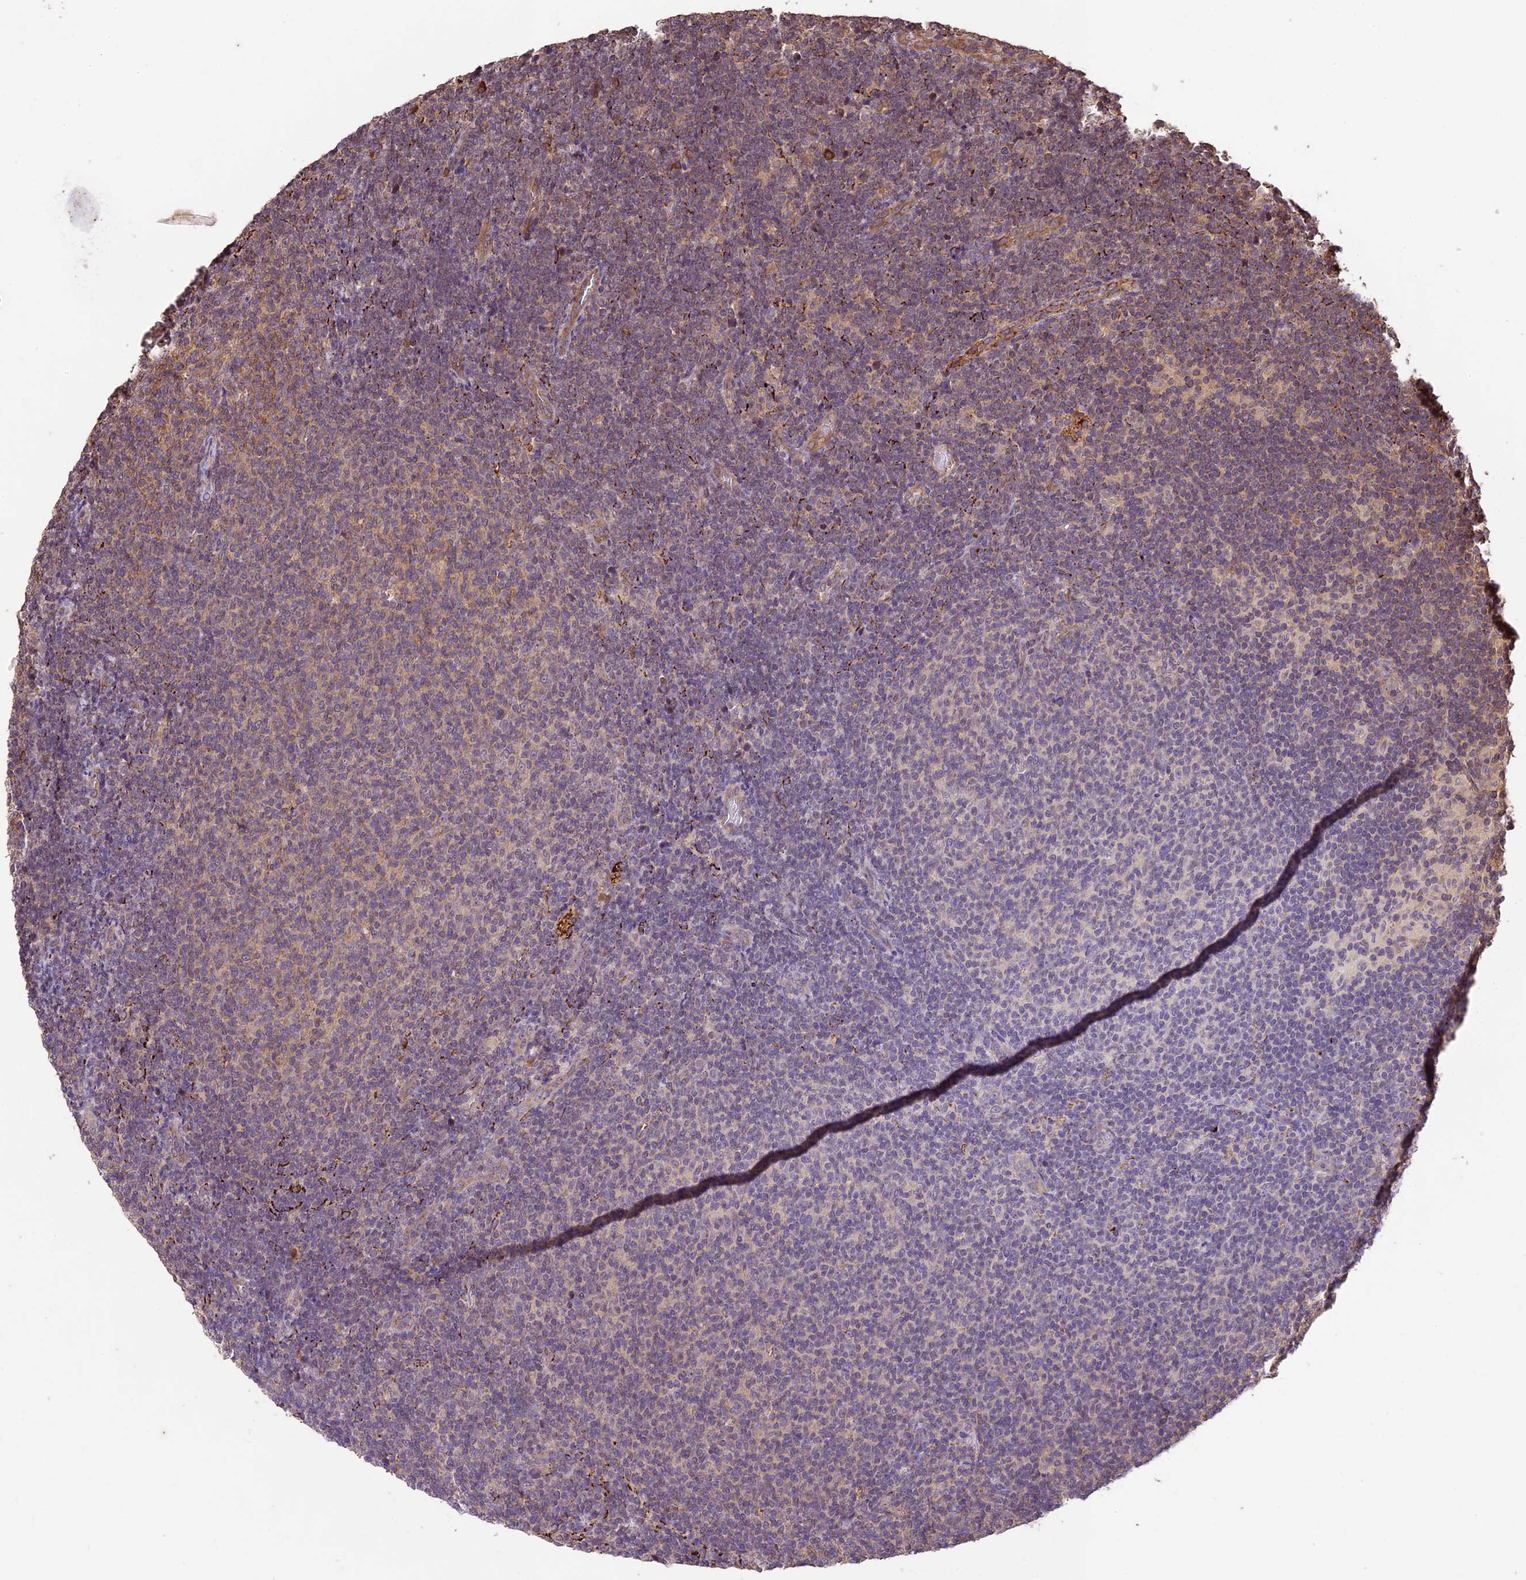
{"staining": {"intensity": "weak", "quantity": "25%-75%", "location": "cytoplasmic/membranous"}, "tissue": "lymphoma", "cell_type": "Tumor cells", "image_type": "cancer", "snomed": [{"axis": "morphology", "description": "Malignant lymphoma, non-Hodgkin's type, Low grade"}, {"axis": "topography", "description": "Lymph node"}], "caption": "Tumor cells demonstrate weak cytoplasmic/membranous expression in approximately 25%-75% of cells in low-grade malignant lymphoma, non-Hodgkin's type.", "gene": "CRLF1", "patient": {"sex": "male", "age": 66}}